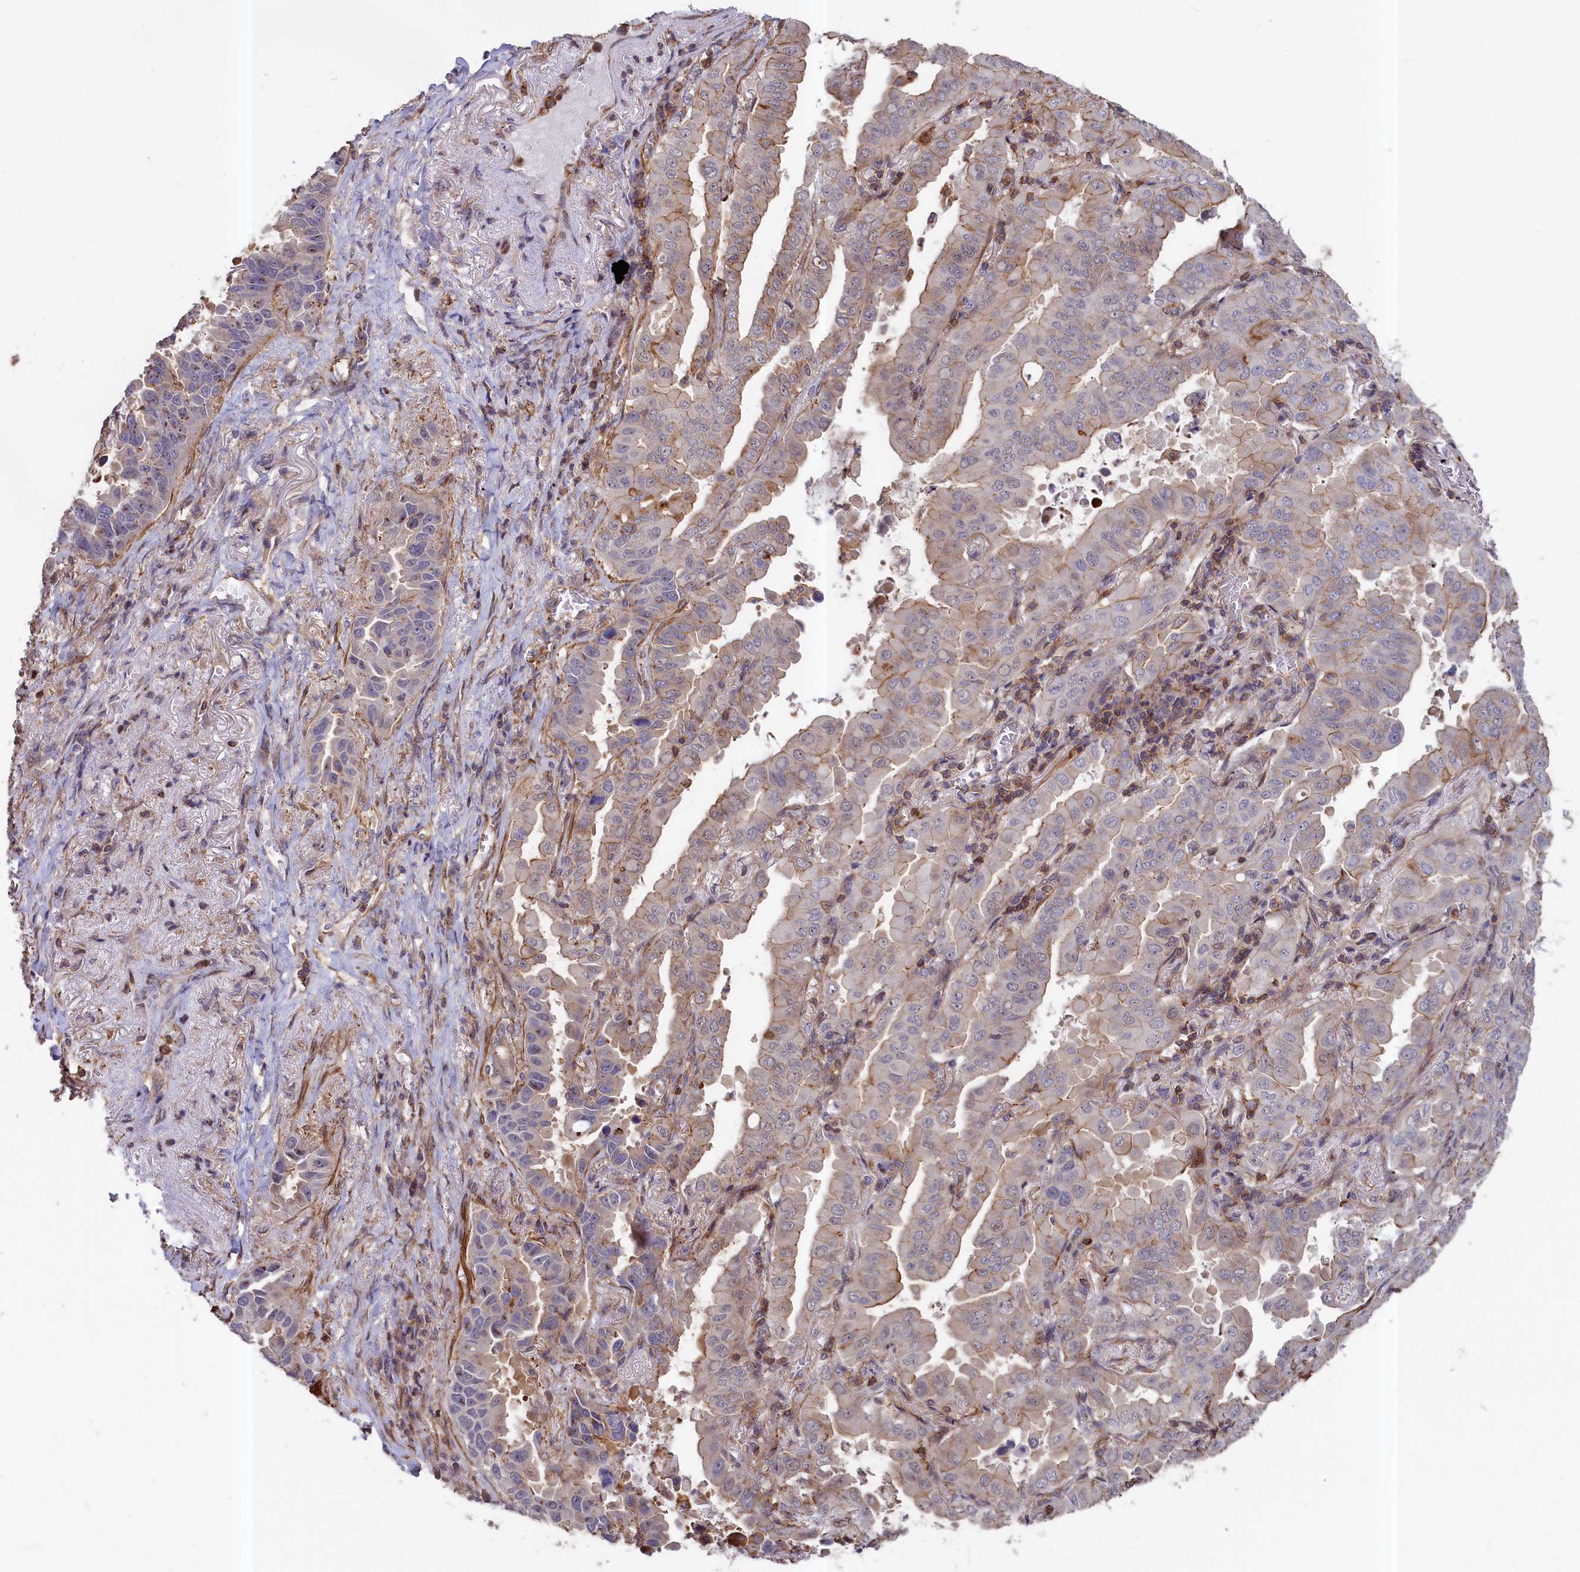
{"staining": {"intensity": "negative", "quantity": "none", "location": "none"}, "tissue": "lung cancer", "cell_type": "Tumor cells", "image_type": "cancer", "snomed": [{"axis": "morphology", "description": "Adenocarcinoma, NOS"}, {"axis": "topography", "description": "Lung"}], "caption": "Adenocarcinoma (lung) was stained to show a protein in brown. There is no significant expression in tumor cells.", "gene": "ANKRD27", "patient": {"sex": "male", "age": 64}}